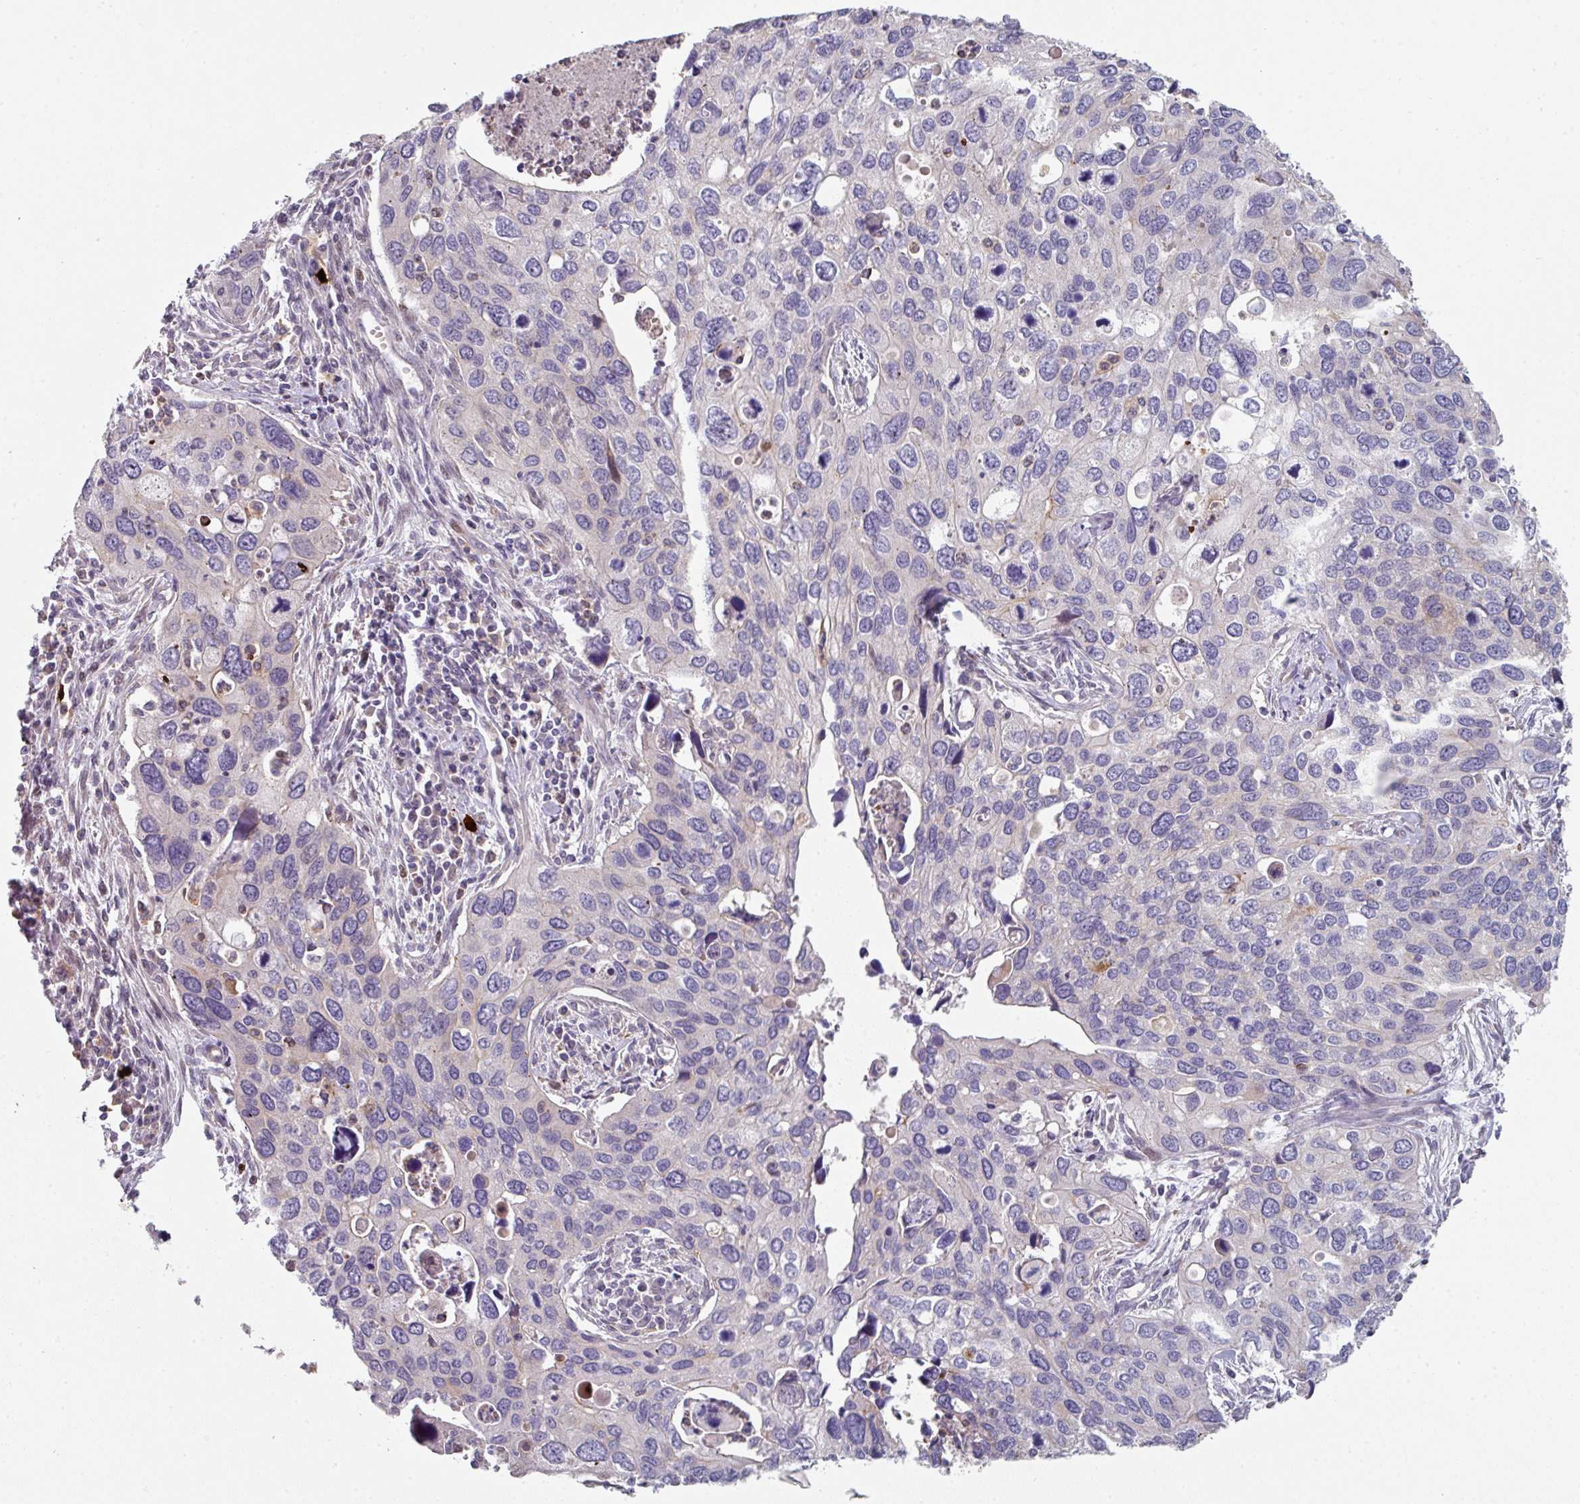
{"staining": {"intensity": "negative", "quantity": "none", "location": "none"}, "tissue": "cervical cancer", "cell_type": "Tumor cells", "image_type": "cancer", "snomed": [{"axis": "morphology", "description": "Squamous cell carcinoma, NOS"}, {"axis": "topography", "description": "Cervix"}], "caption": "This is a histopathology image of immunohistochemistry (IHC) staining of cervical squamous cell carcinoma, which shows no positivity in tumor cells.", "gene": "WSB2", "patient": {"sex": "female", "age": 55}}